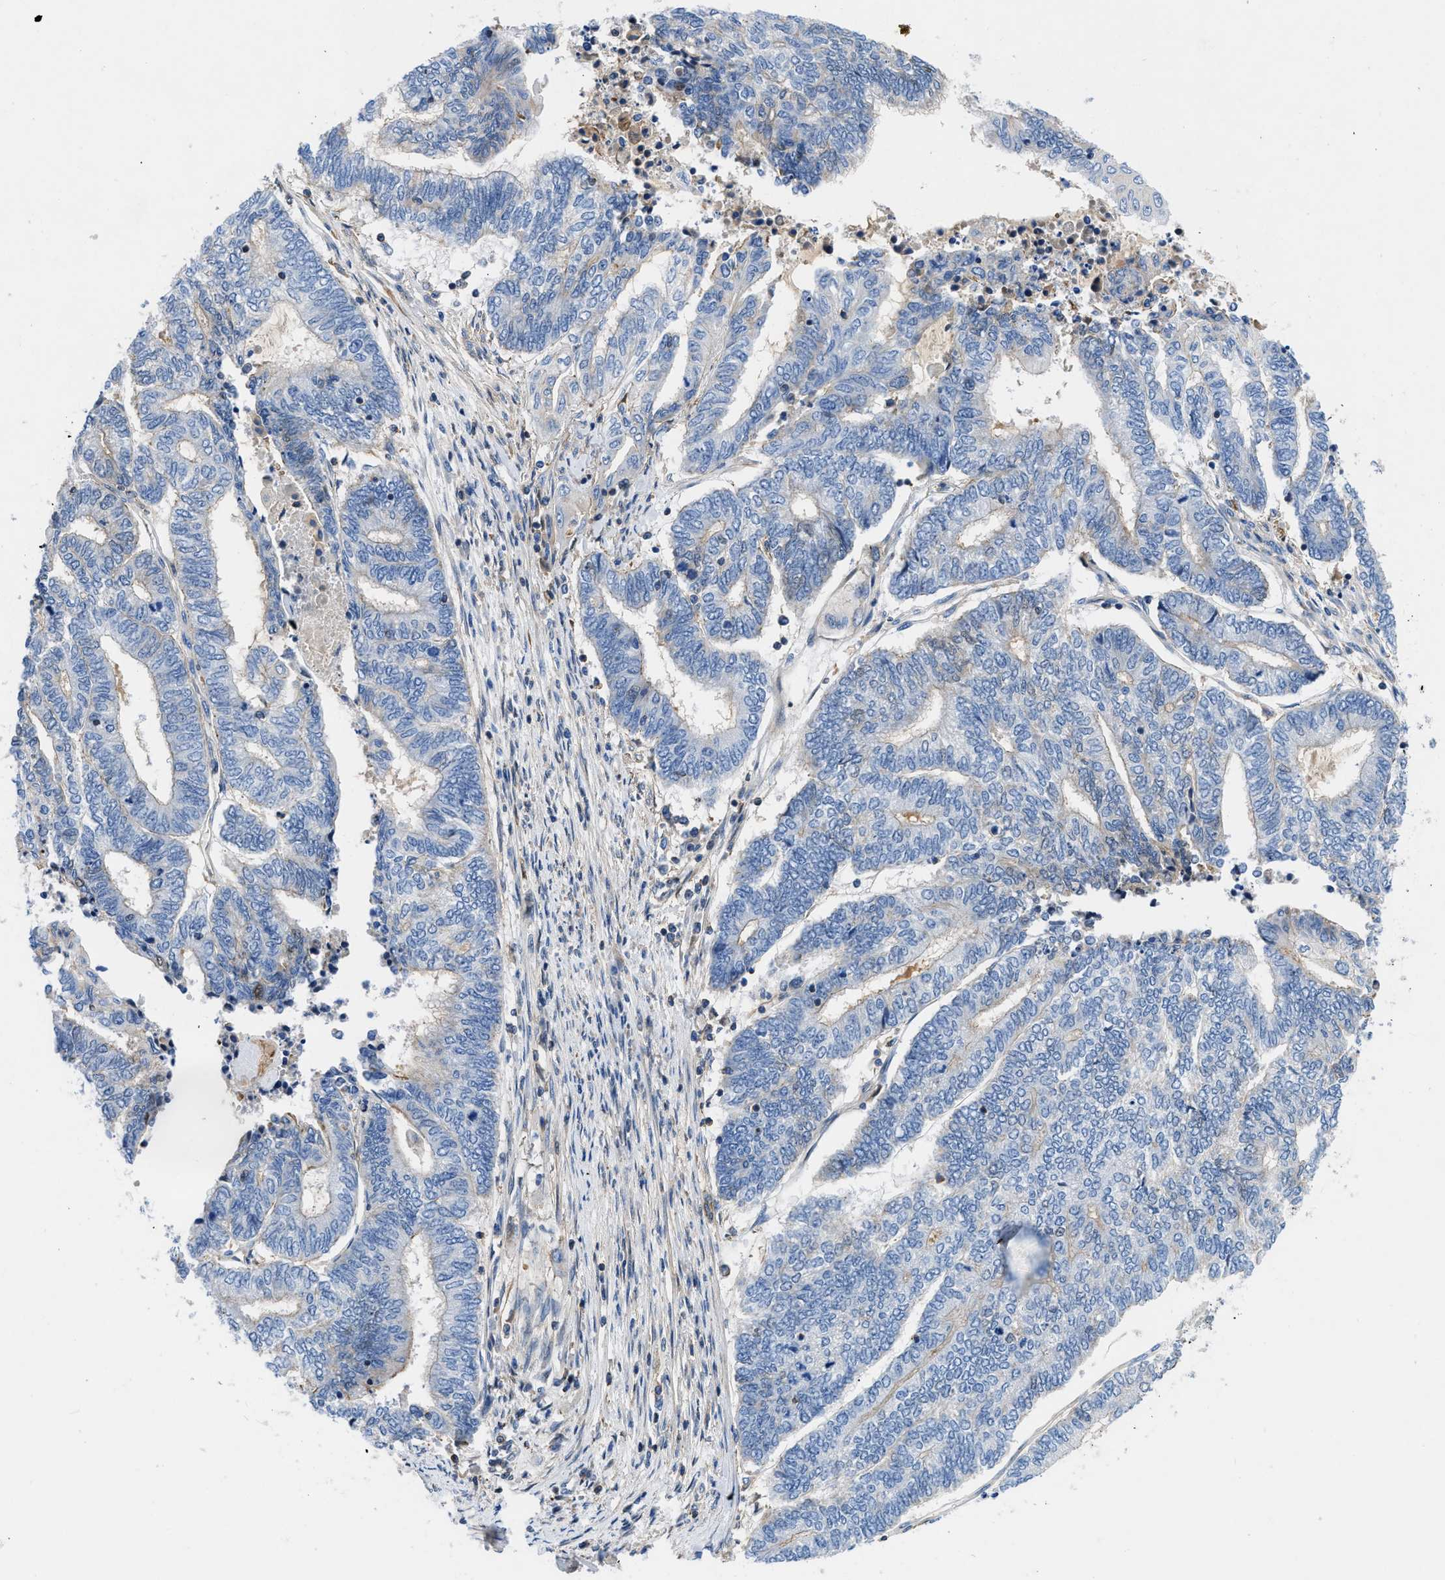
{"staining": {"intensity": "negative", "quantity": "none", "location": "none"}, "tissue": "endometrial cancer", "cell_type": "Tumor cells", "image_type": "cancer", "snomed": [{"axis": "morphology", "description": "Adenocarcinoma, NOS"}, {"axis": "topography", "description": "Uterus"}, {"axis": "topography", "description": "Endometrium"}], "caption": "Protein analysis of endometrial cancer (adenocarcinoma) displays no significant expression in tumor cells.", "gene": "ATP6V0D1", "patient": {"sex": "female", "age": 70}}